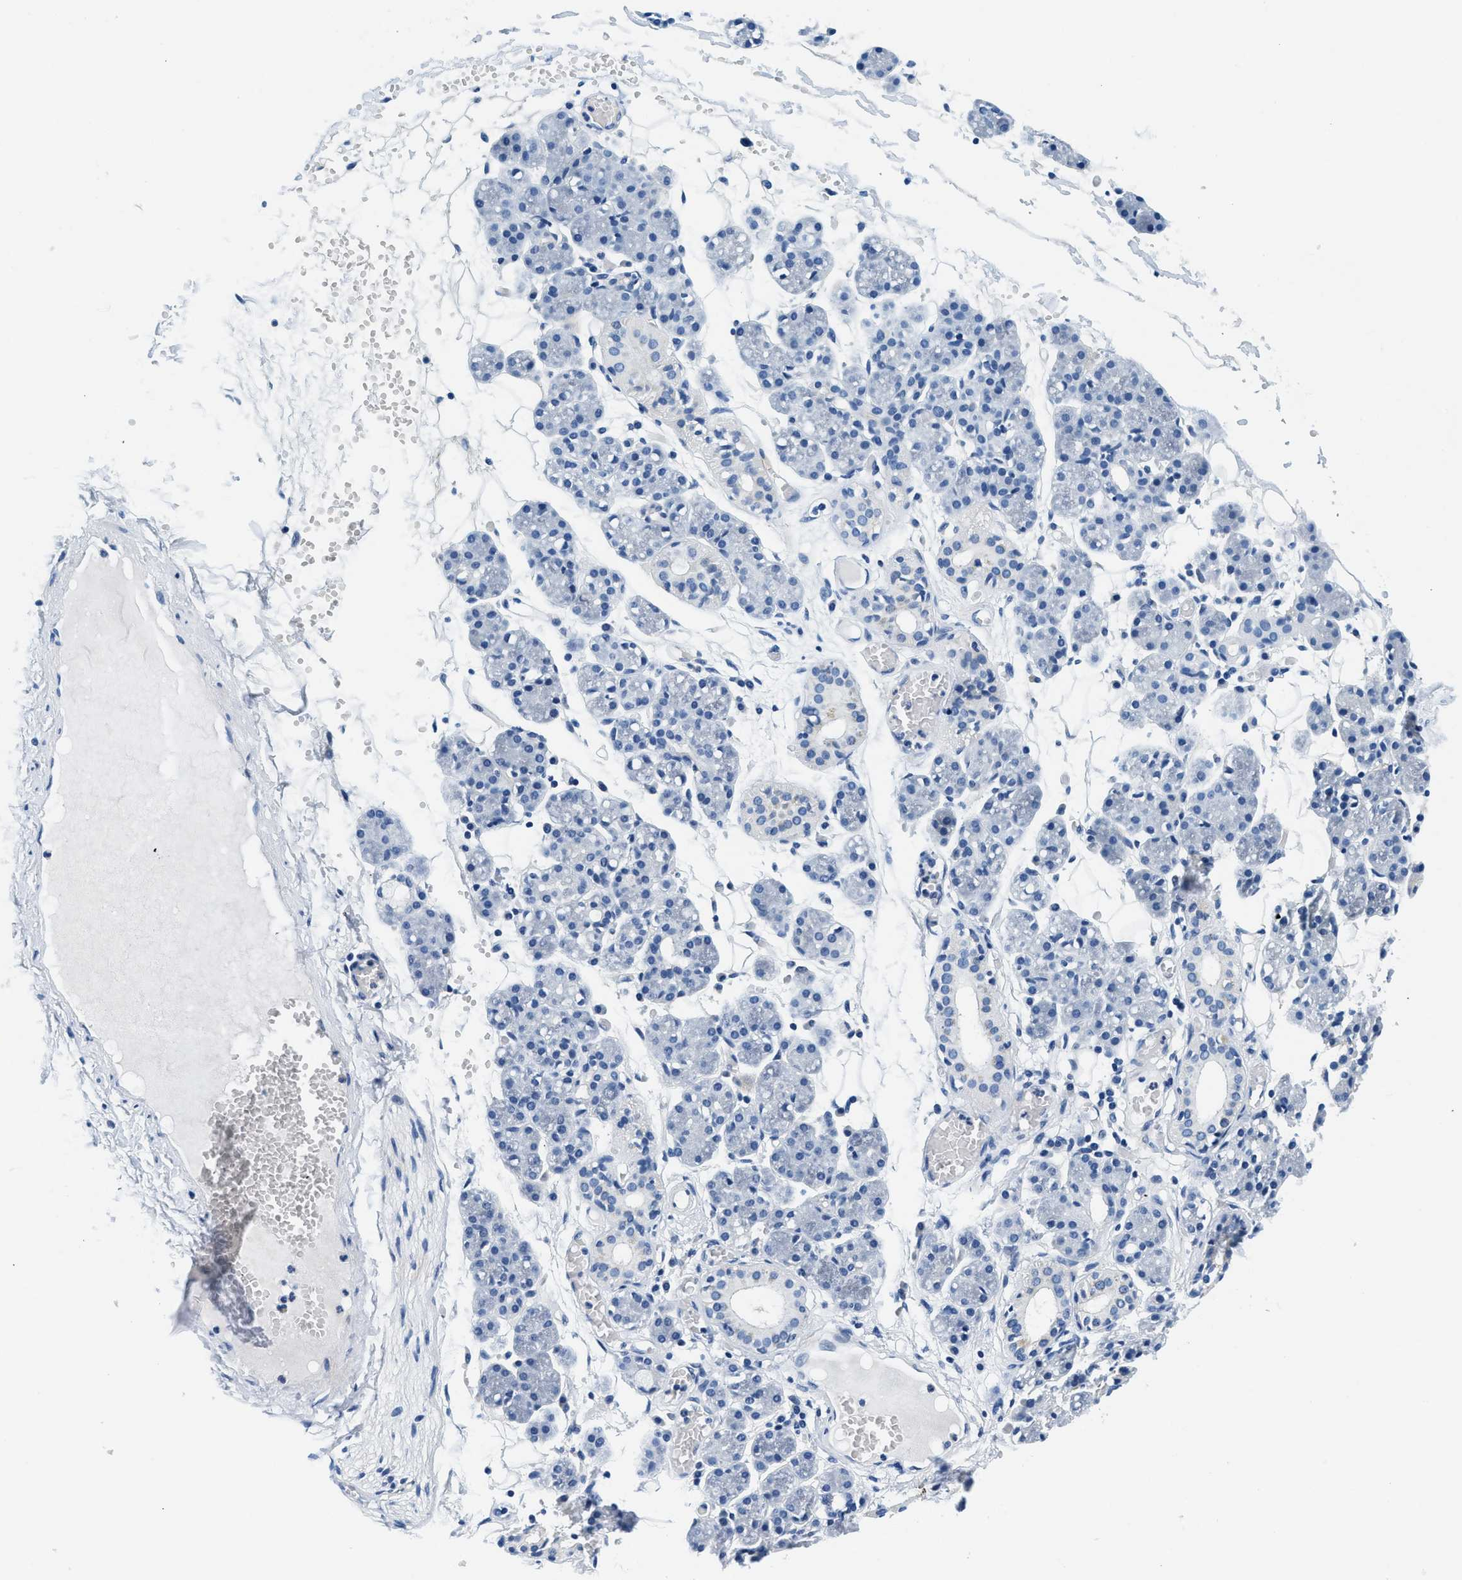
{"staining": {"intensity": "negative", "quantity": "none", "location": "none"}, "tissue": "salivary gland", "cell_type": "Glandular cells", "image_type": "normal", "snomed": [{"axis": "morphology", "description": "Normal tissue, NOS"}, {"axis": "topography", "description": "Salivary gland"}], "caption": "Protein analysis of normal salivary gland demonstrates no significant expression in glandular cells.", "gene": "GSTM3", "patient": {"sex": "male", "age": 63}}